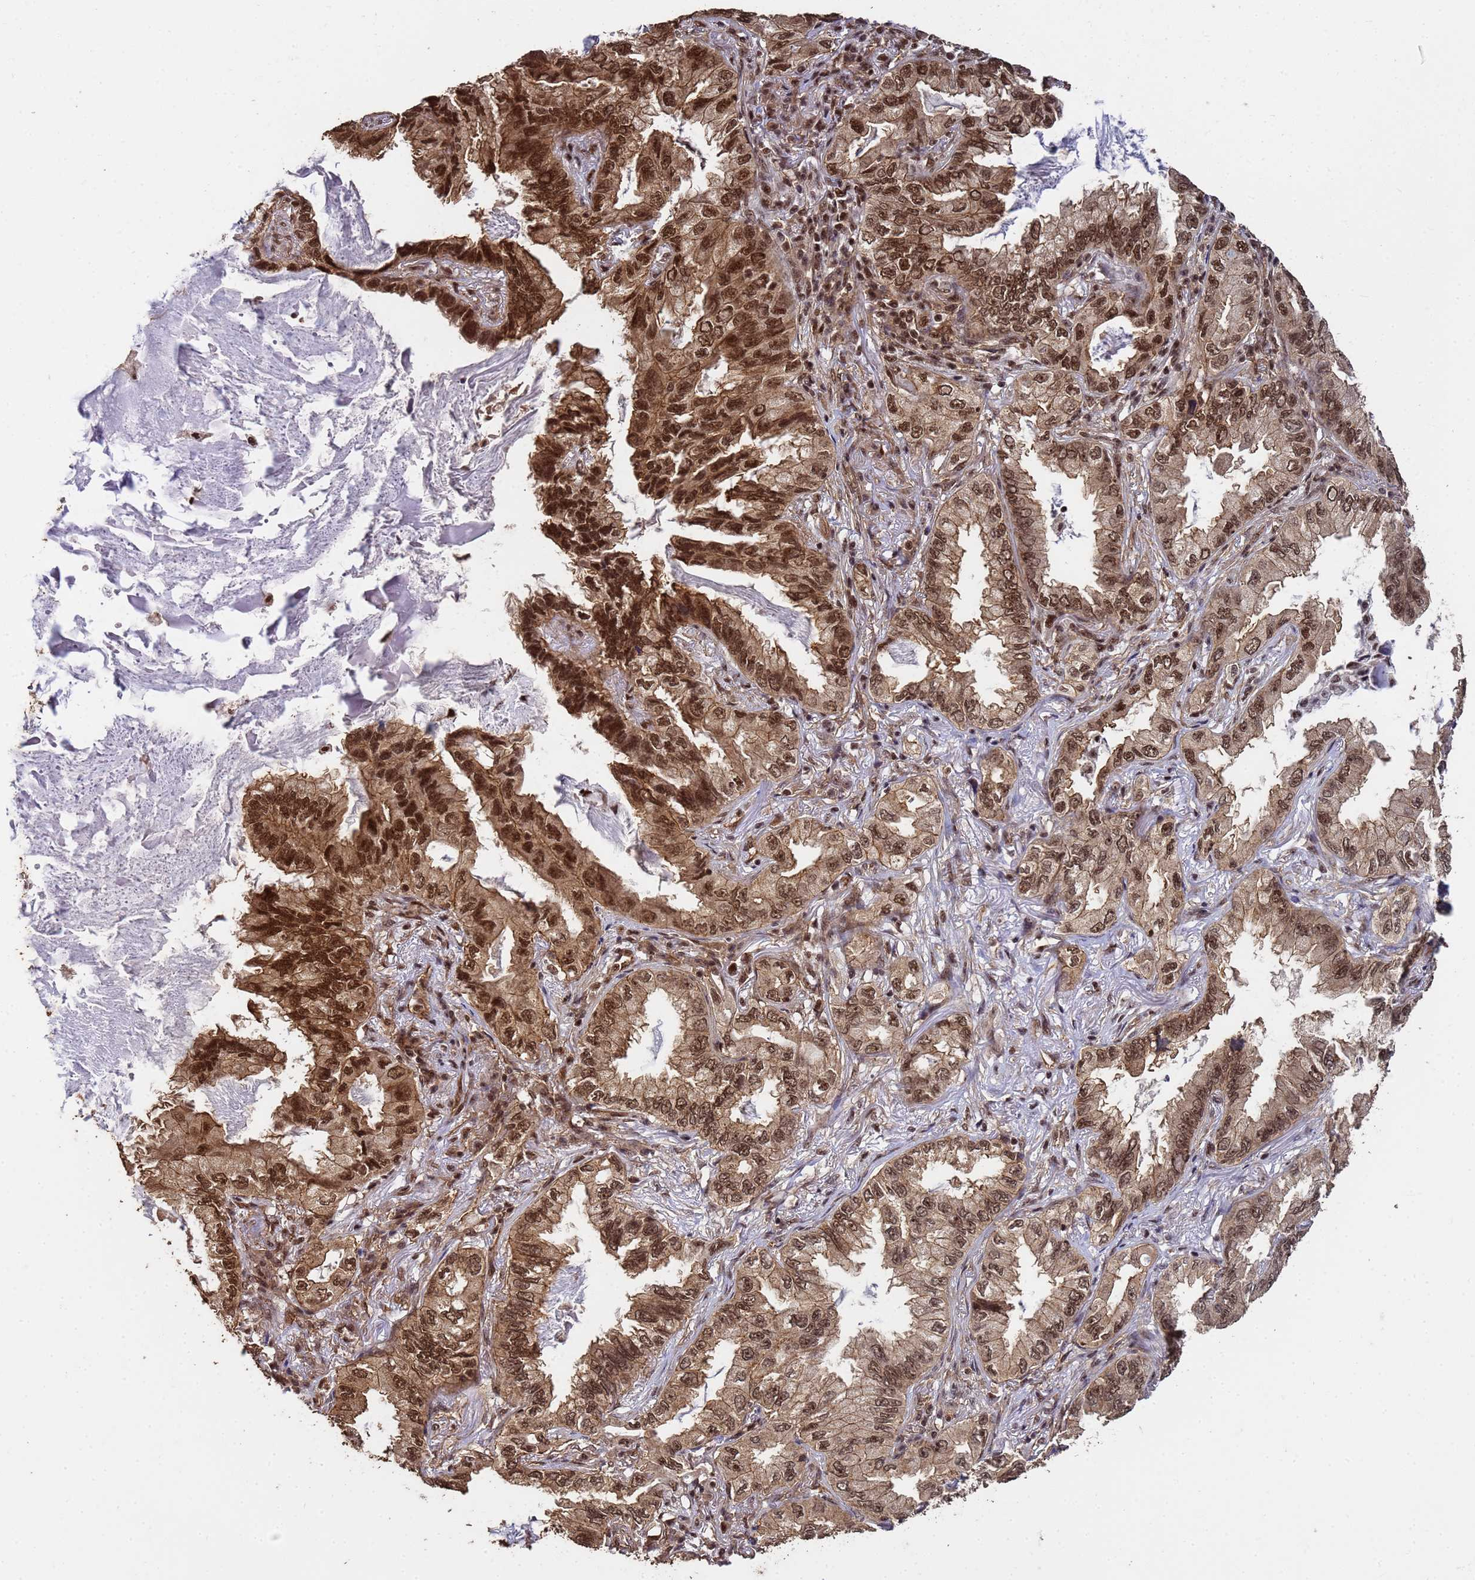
{"staining": {"intensity": "strong", "quantity": ">75%", "location": "cytoplasmic/membranous,nuclear"}, "tissue": "lung cancer", "cell_type": "Tumor cells", "image_type": "cancer", "snomed": [{"axis": "morphology", "description": "Adenocarcinoma, NOS"}, {"axis": "topography", "description": "Lung"}], "caption": "DAB (3,3'-diaminobenzidine) immunohistochemical staining of human adenocarcinoma (lung) shows strong cytoplasmic/membranous and nuclear protein positivity in about >75% of tumor cells. (DAB = brown stain, brightfield microscopy at high magnification).", "gene": "SYF2", "patient": {"sex": "female", "age": 69}}